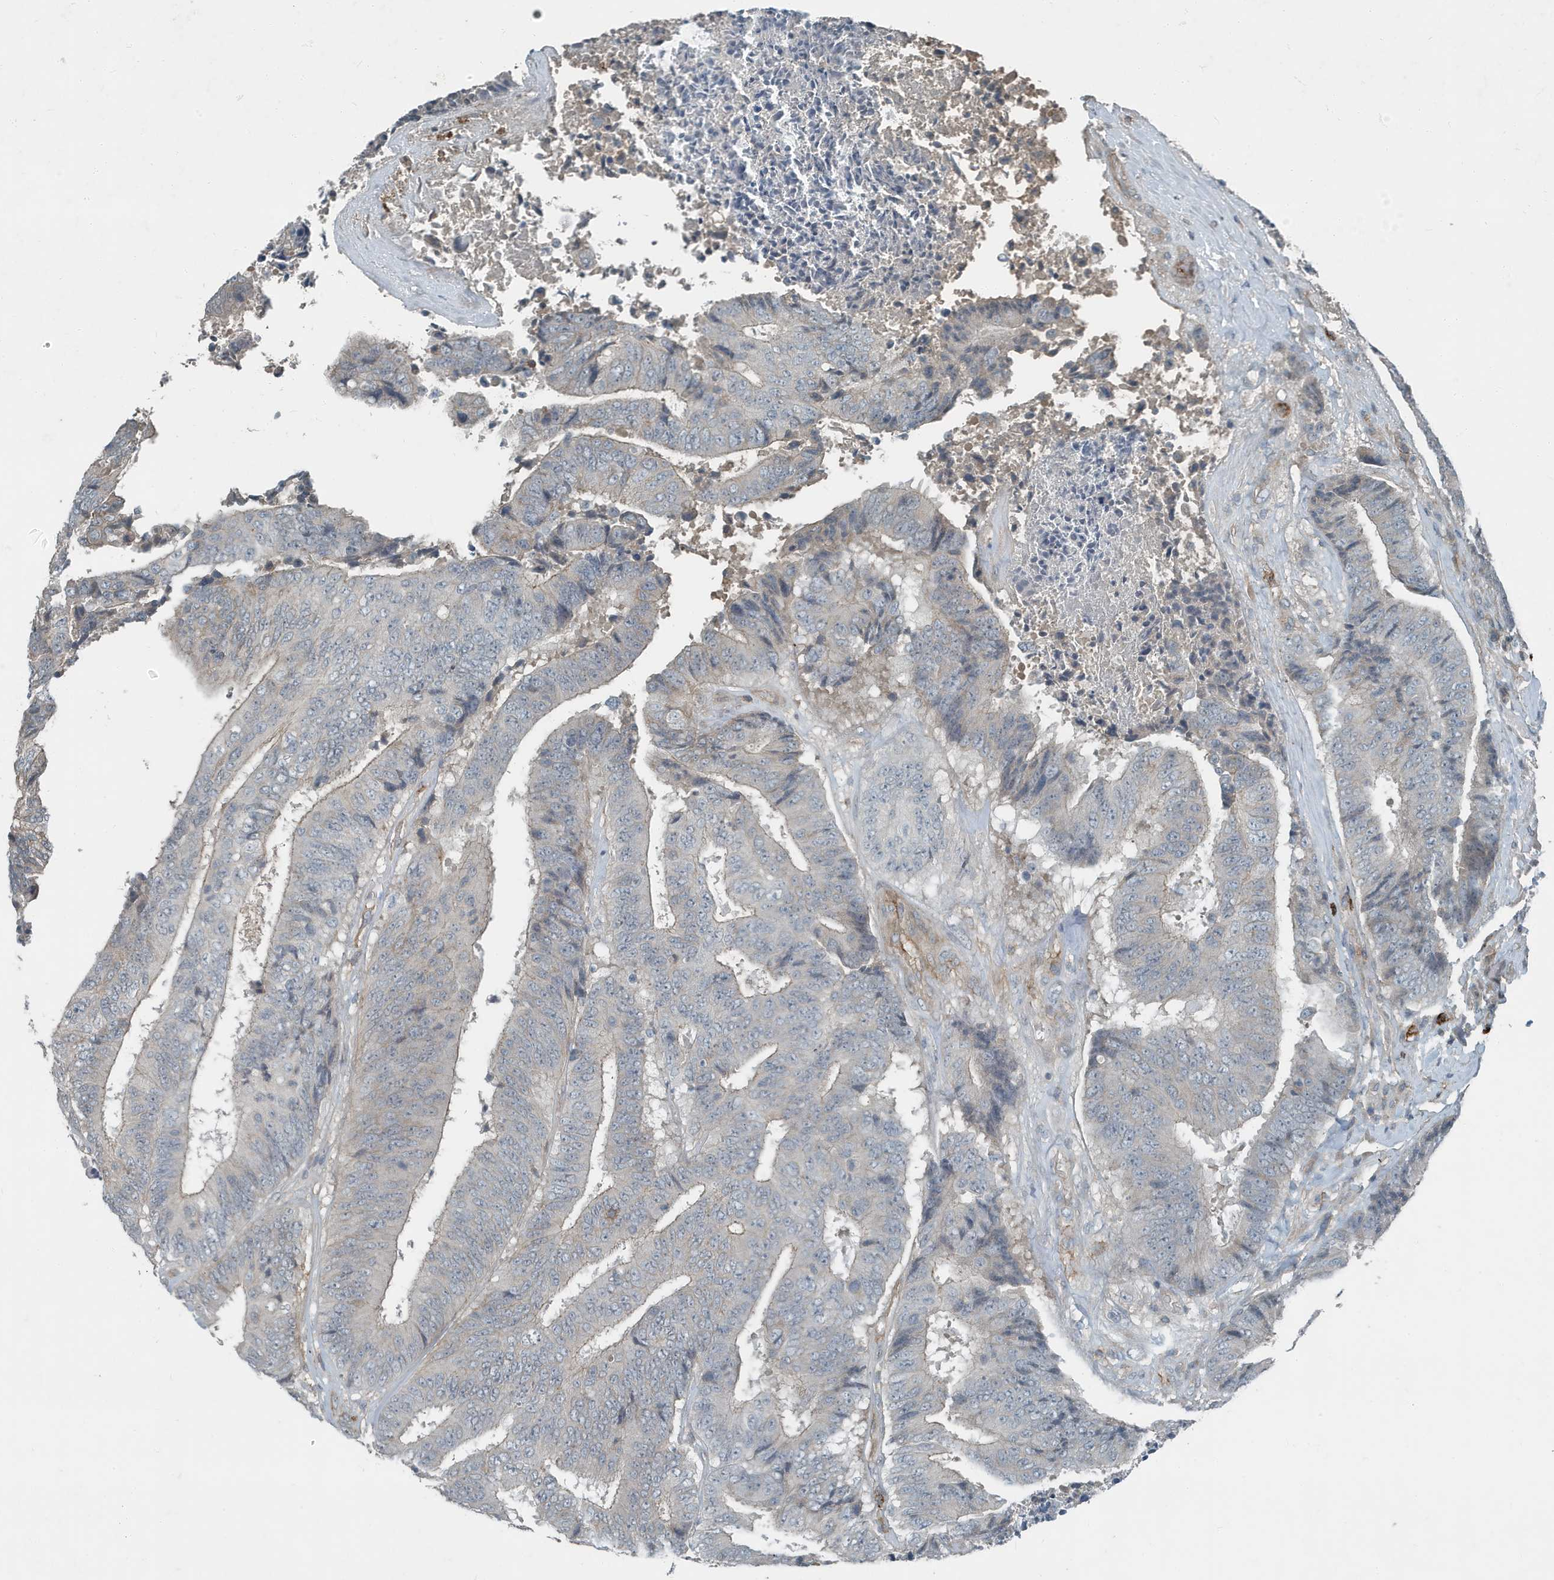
{"staining": {"intensity": "weak", "quantity": "<25%", "location": "cytoplasmic/membranous"}, "tissue": "colorectal cancer", "cell_type": "Tumor cells", "image_type": "cancer", "snomed": [{"axis": "morphology", "description": "Adenocarcinoma, NOS"}, {"axis": "topography", "description": "Rectum"}], "caption": "IHC of human adenocarcinoma (colorectal) reveals no expression in tumor cells.", "gene": "DAPP1", "patient": {"sex": "male", "age": 72}}